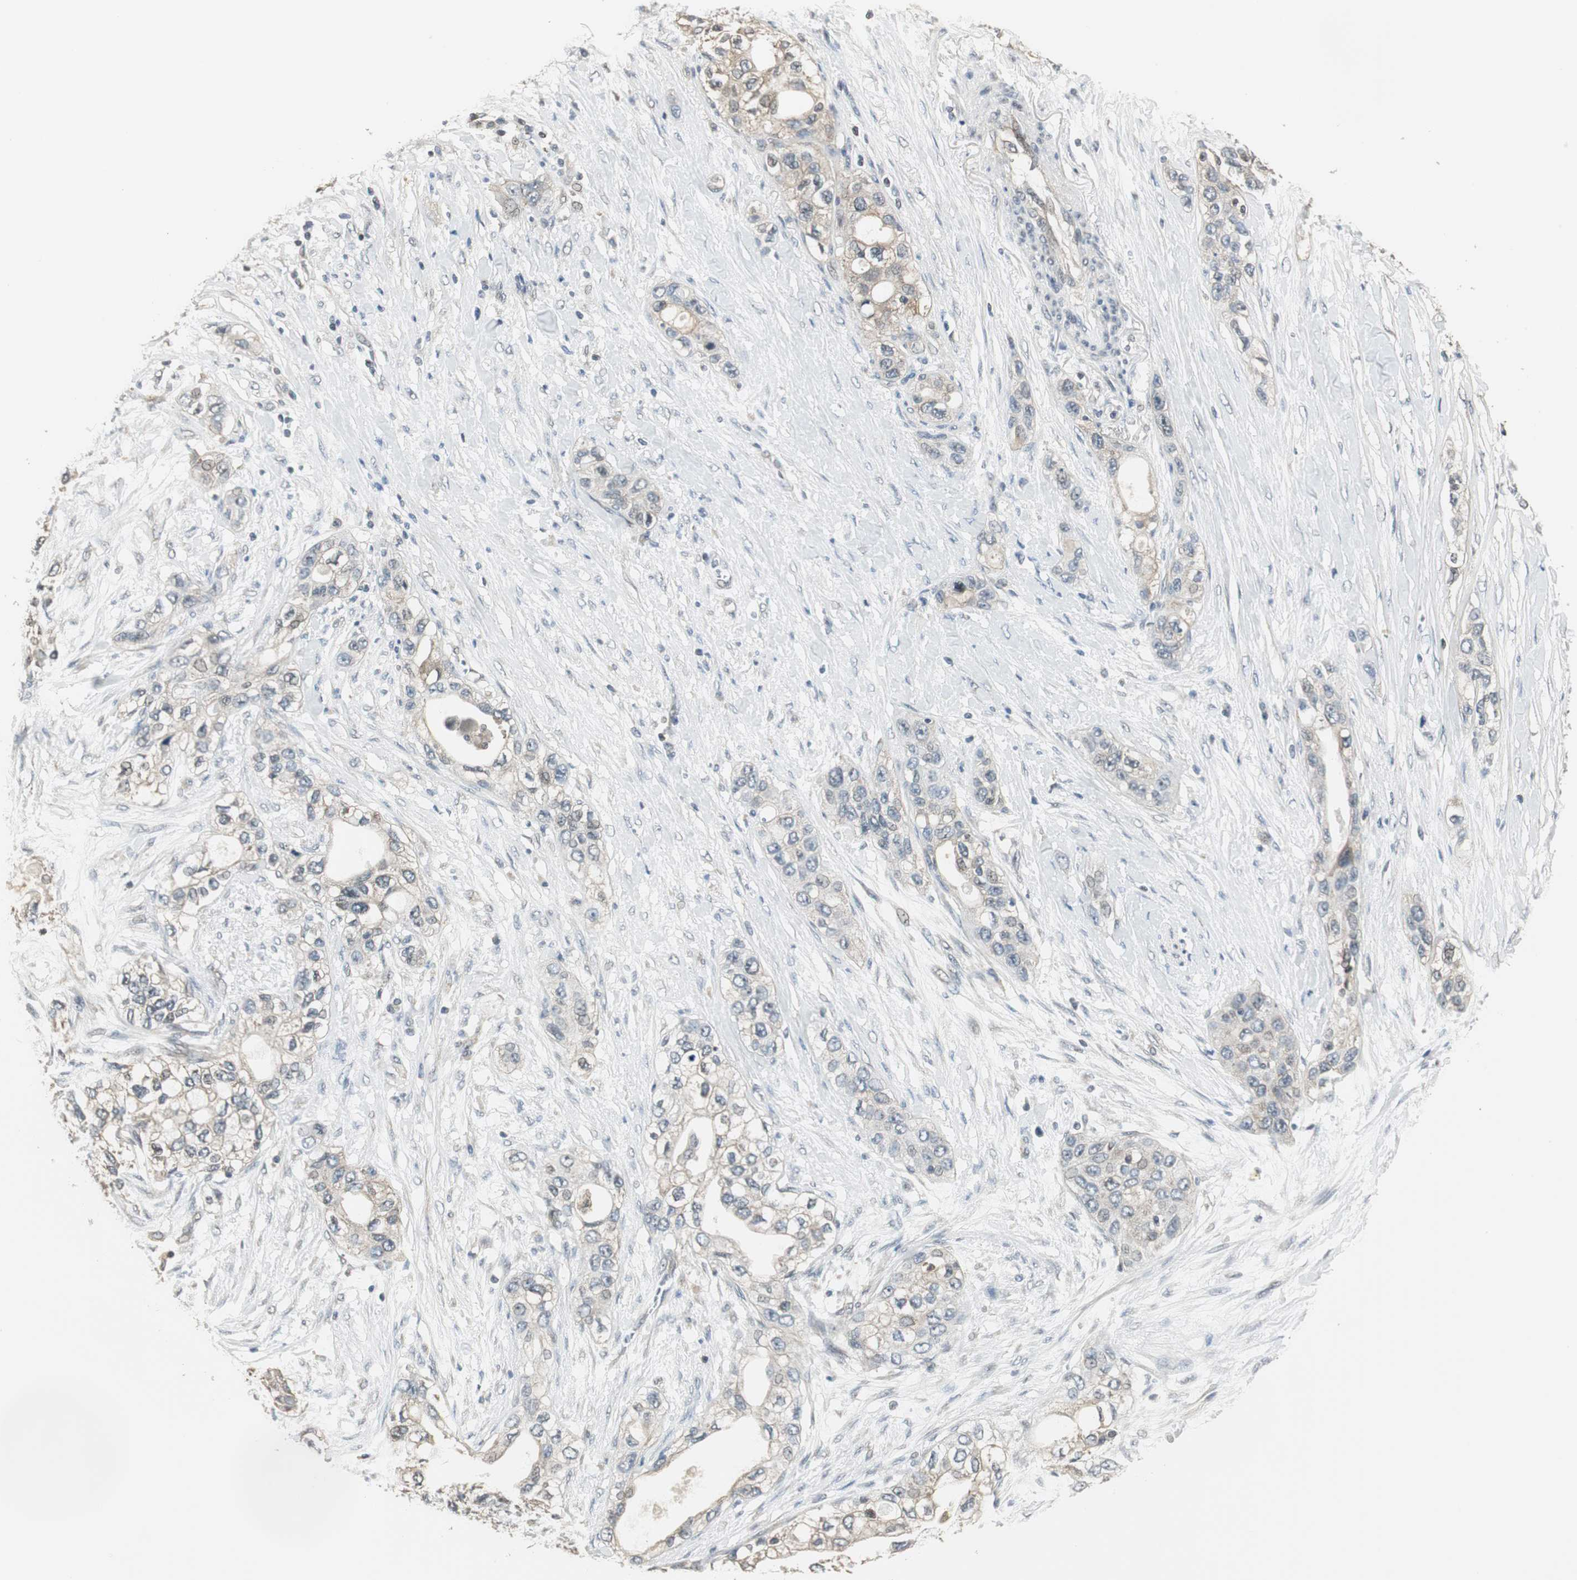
{"staining": {"intensity": "weak", "quantity": "25%-75%", "location": "cytoplasmic/membranous"}, "tissue": "pancreatic cancer", "cell_type": "Tumor cells", "image_type": "cancer", "snomed": [{"axis": "morphology", "description": "Adenocarcinoma, NOS"}, {"axis": "topography", "description": "Pancreas"}], "caption": "Pancreatic cancer (adenocarcinoma) tissue reveals weak cytoplasmic/membranous positivity in about 25%-75% of tumor cells, visualized by immunohistochemistry.", "gene": "CCT5", "patient": {"sex": "female", "age": 70}}